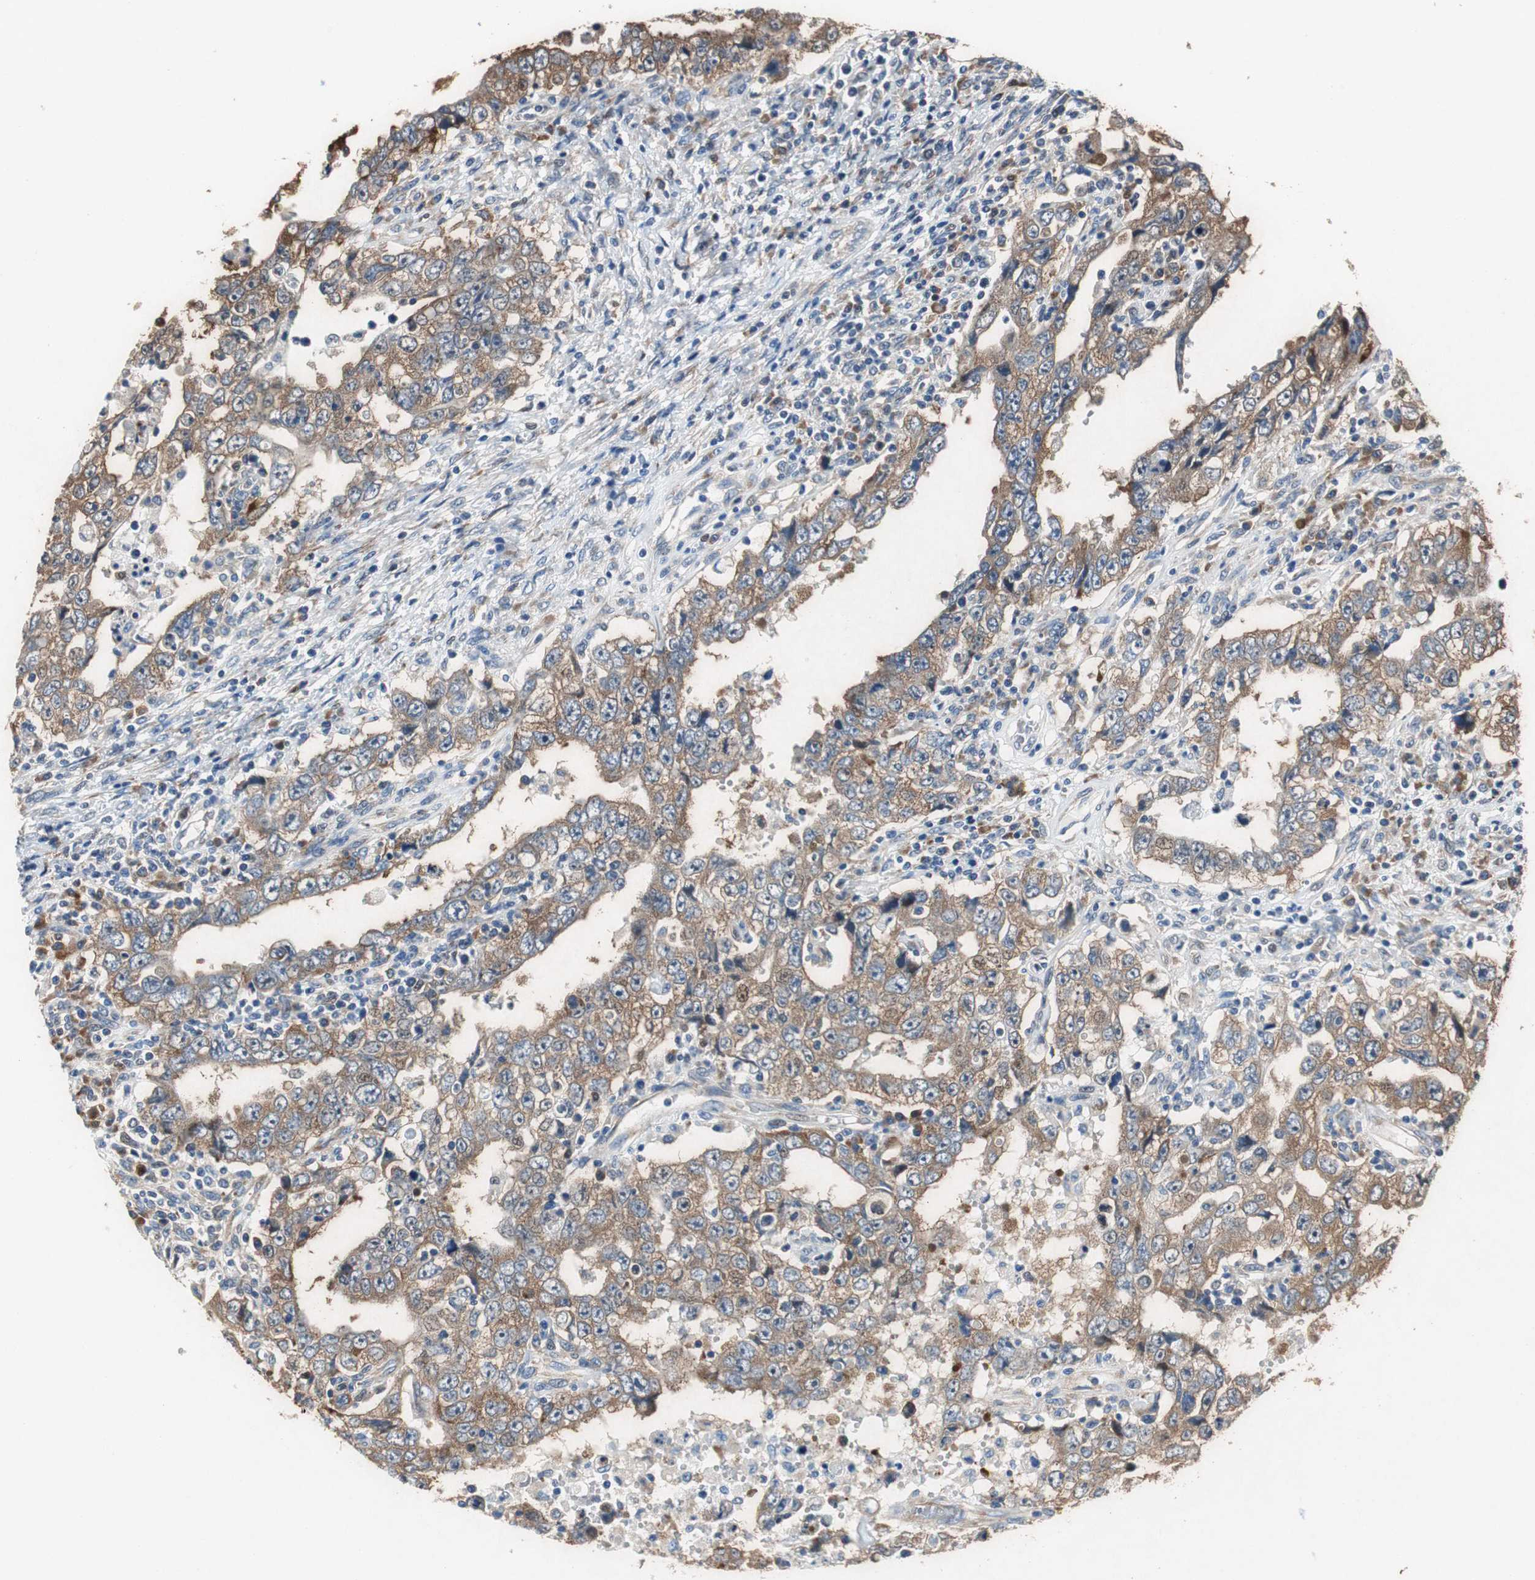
{"staining": {"intensity": "moderate", "quantity": ">75%", "location": "cytoplasmic/membranous"}, "tissue": "testis cancer", "cell_type": "Tumor cells", "image_type": "cancer", "snomed": [{"axis": "morphology", "description": "Carcinoma, Embryonal, NOS"}, {"axis": "topography", "description": "Testis"}], "caption": "Immunohistochemical staining of testis cancer (embryonal carcinoma) exhibits medium levels of moderate cytoplasmic/membranous staining in about >75% of tumor cells.", "gene": "RPL35", "patient": {"sex": "male", "age": 26}}